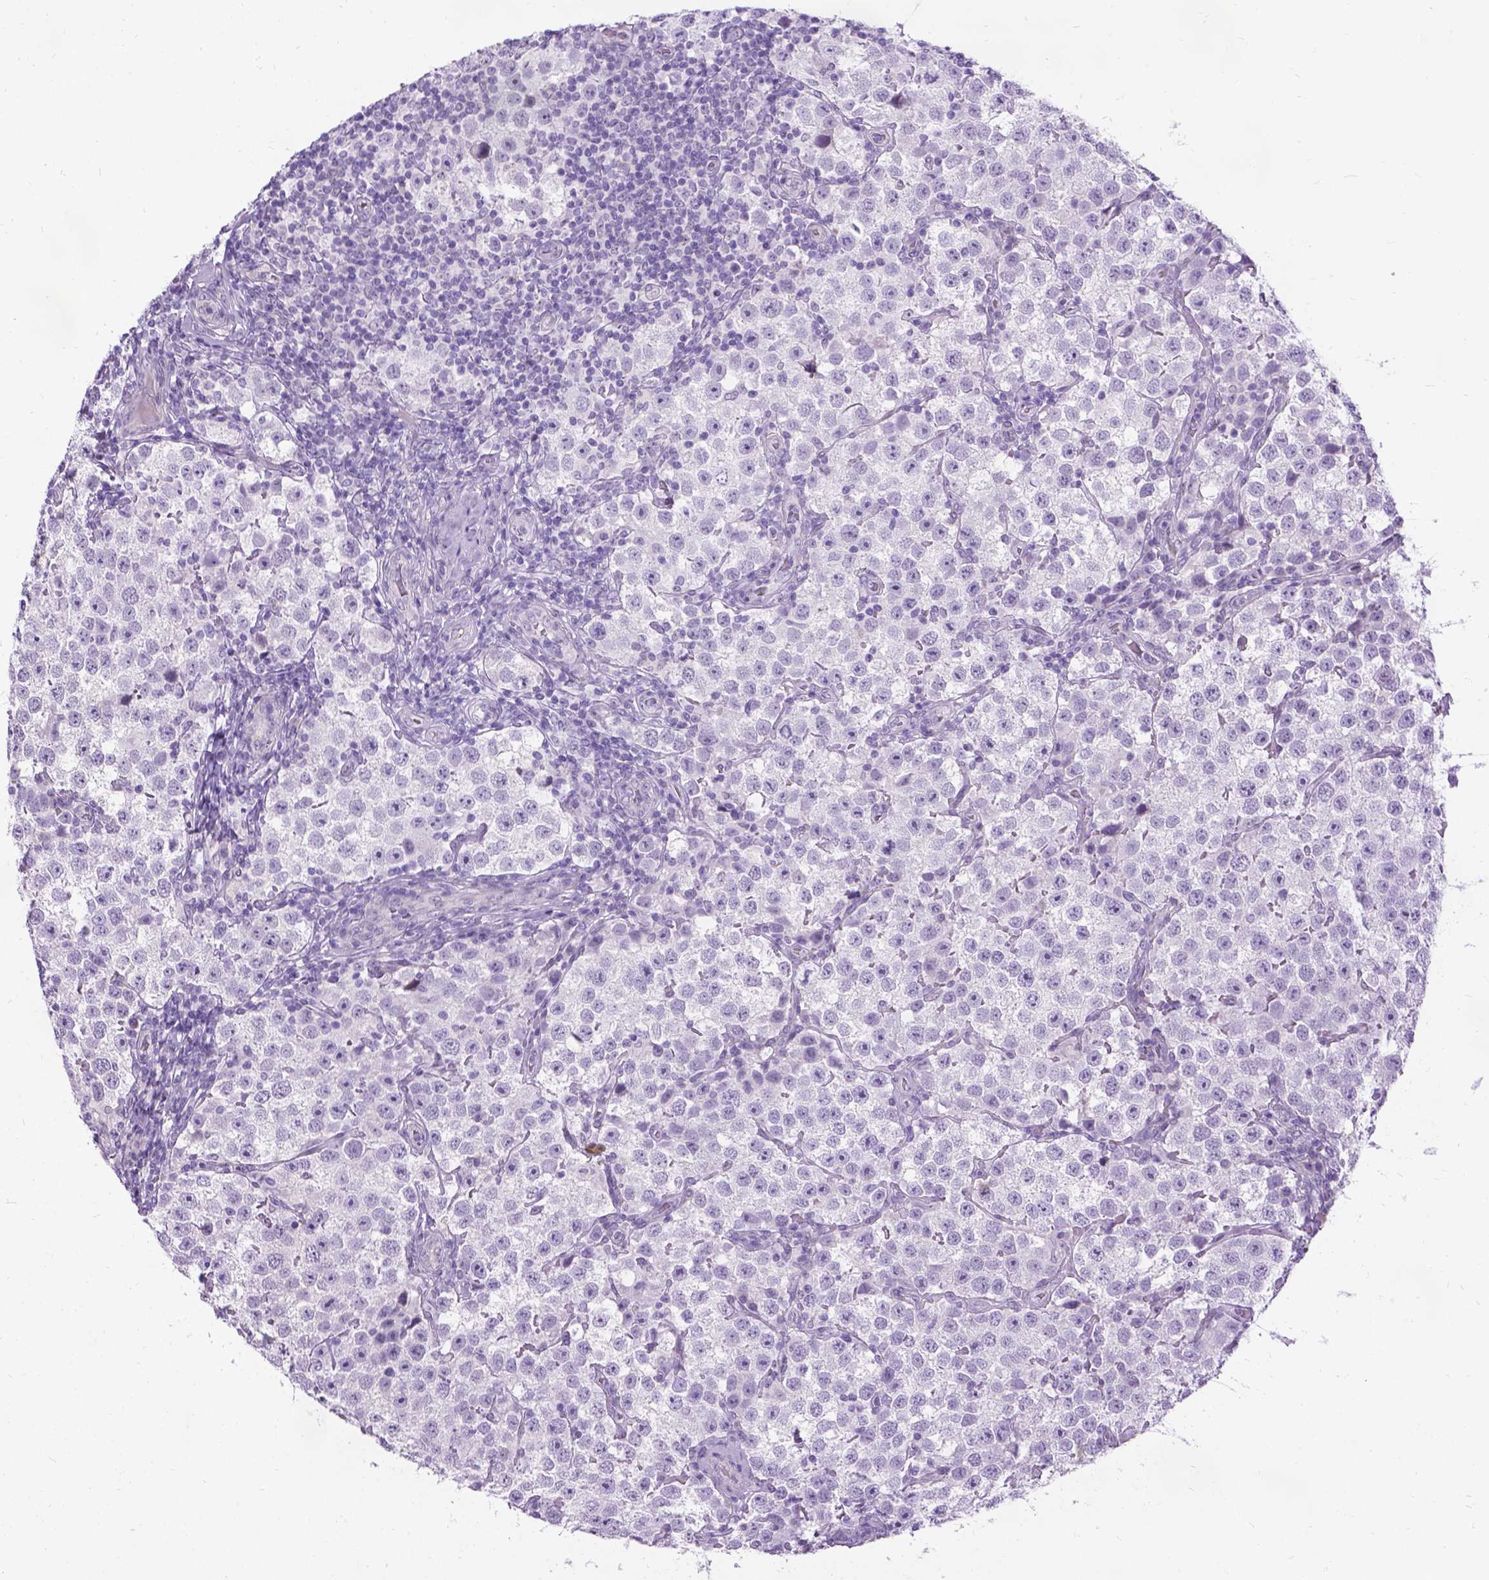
{"staining": {"intensity": "negative", "quantity": "none", "location": "none"}, "tissue": "testis cancer", "cell_type": "Tumor cells", "image_type": "cancer", "snomed": [{"axis": "morphology", "description": "Seminoma, NOS"}, {"axis": "topography", "description": "Testis"}], "caption": "Protein analysis of testis seminoma exhibits no significant staining in tumor cells. (DAB IHC, high magnification).", "gene": "PROB1", "patient": {"sex": "male", "age": 37}}